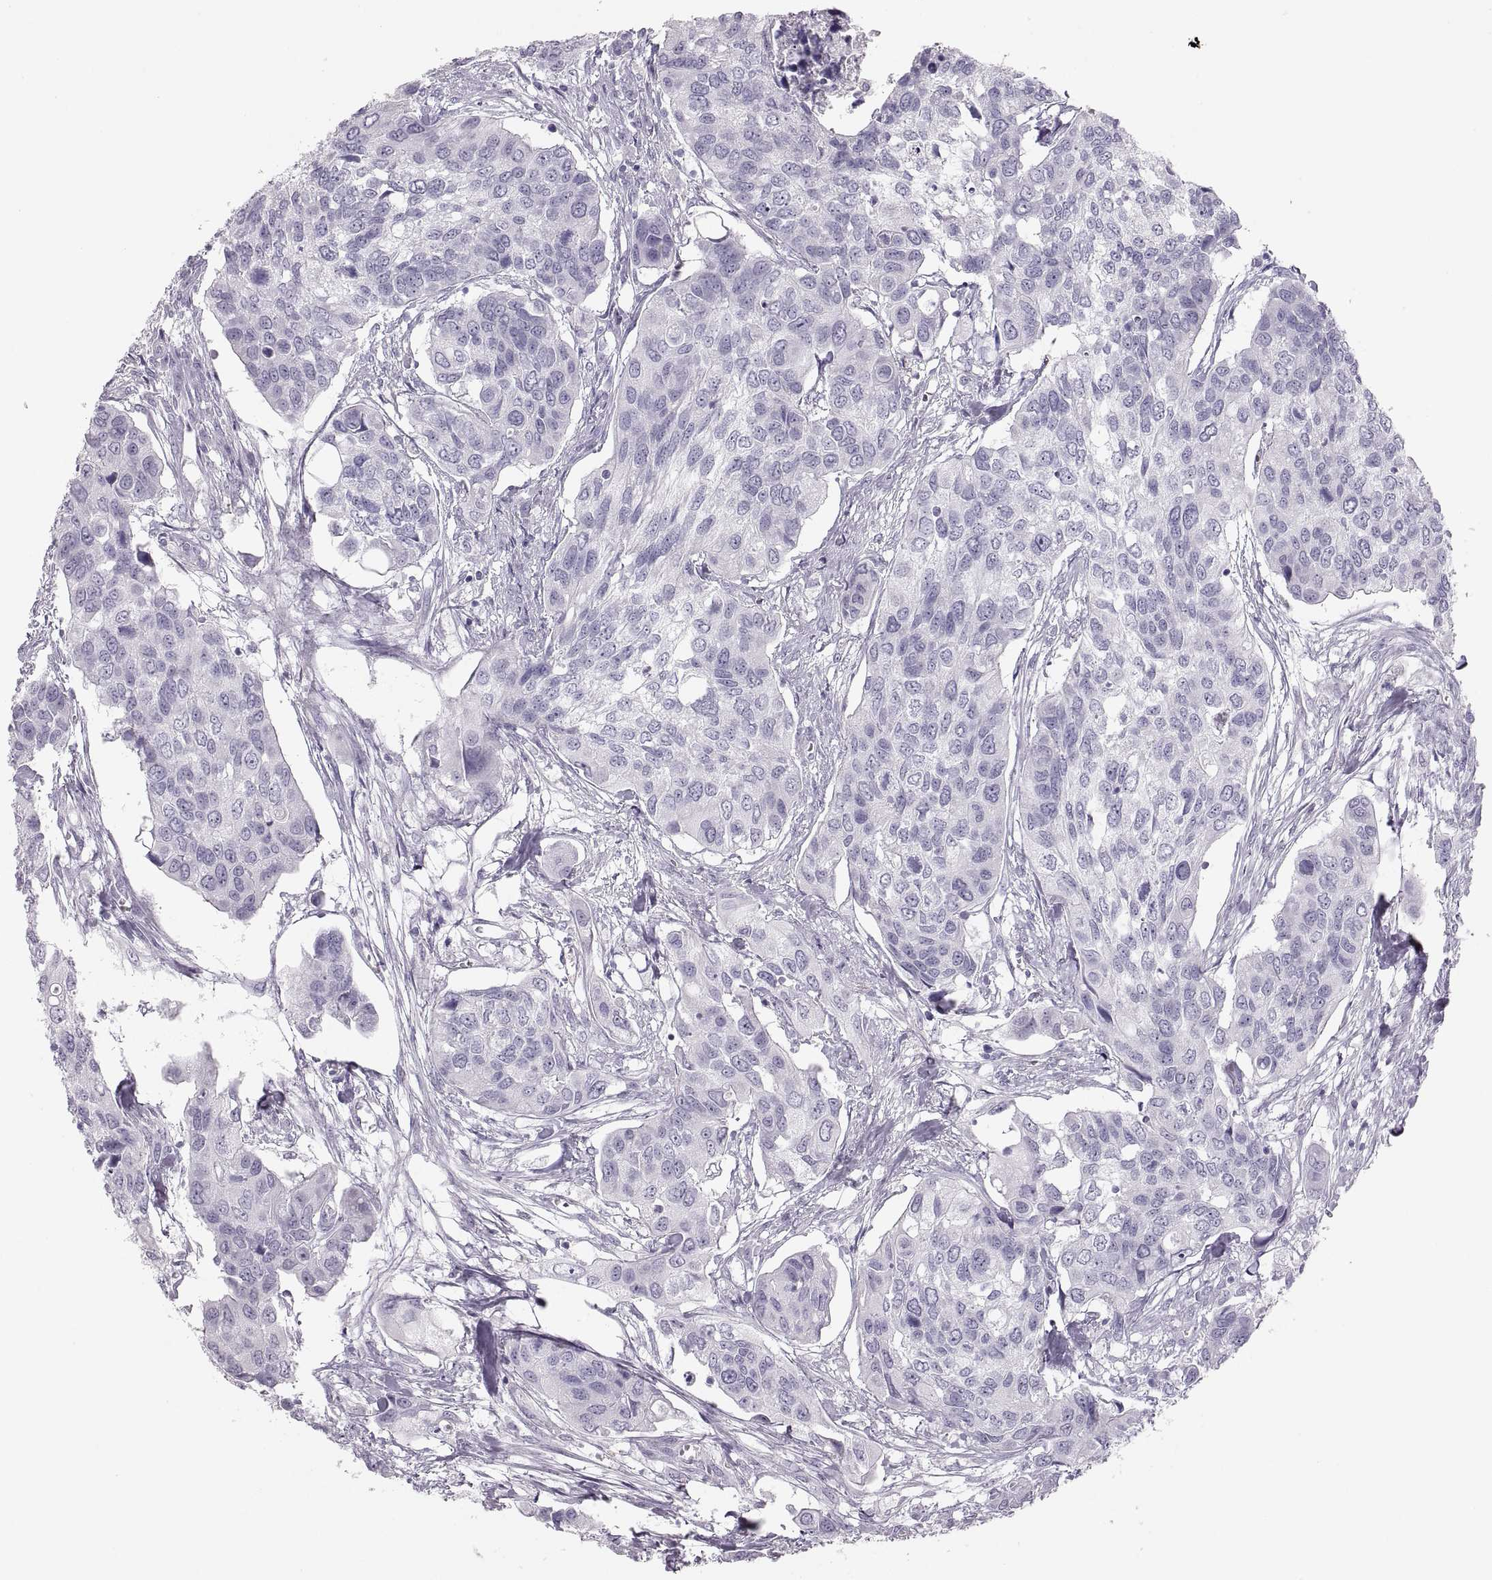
{"staining": {"intensity": "negative", "quantity": "none", "location": "none"}, "tissue": "urothelial cancer", "cell_type": "Tumor cells", "image_type": "cancer", "snomed": [{"axis": "morphology", "description": "Urothelial carcinoma, High grade"}, {"axis": "topography", "description": "Urinary bladder"}], "caption": "Tumor cells are negative for brown protein staining in urothelial cancer. (DAB (3,3'-diaminobenzidine) immunohistochemistry (IHC), high magnification).", "gene": "MILR1", "patient": {"sex": "male", "age": 60}}